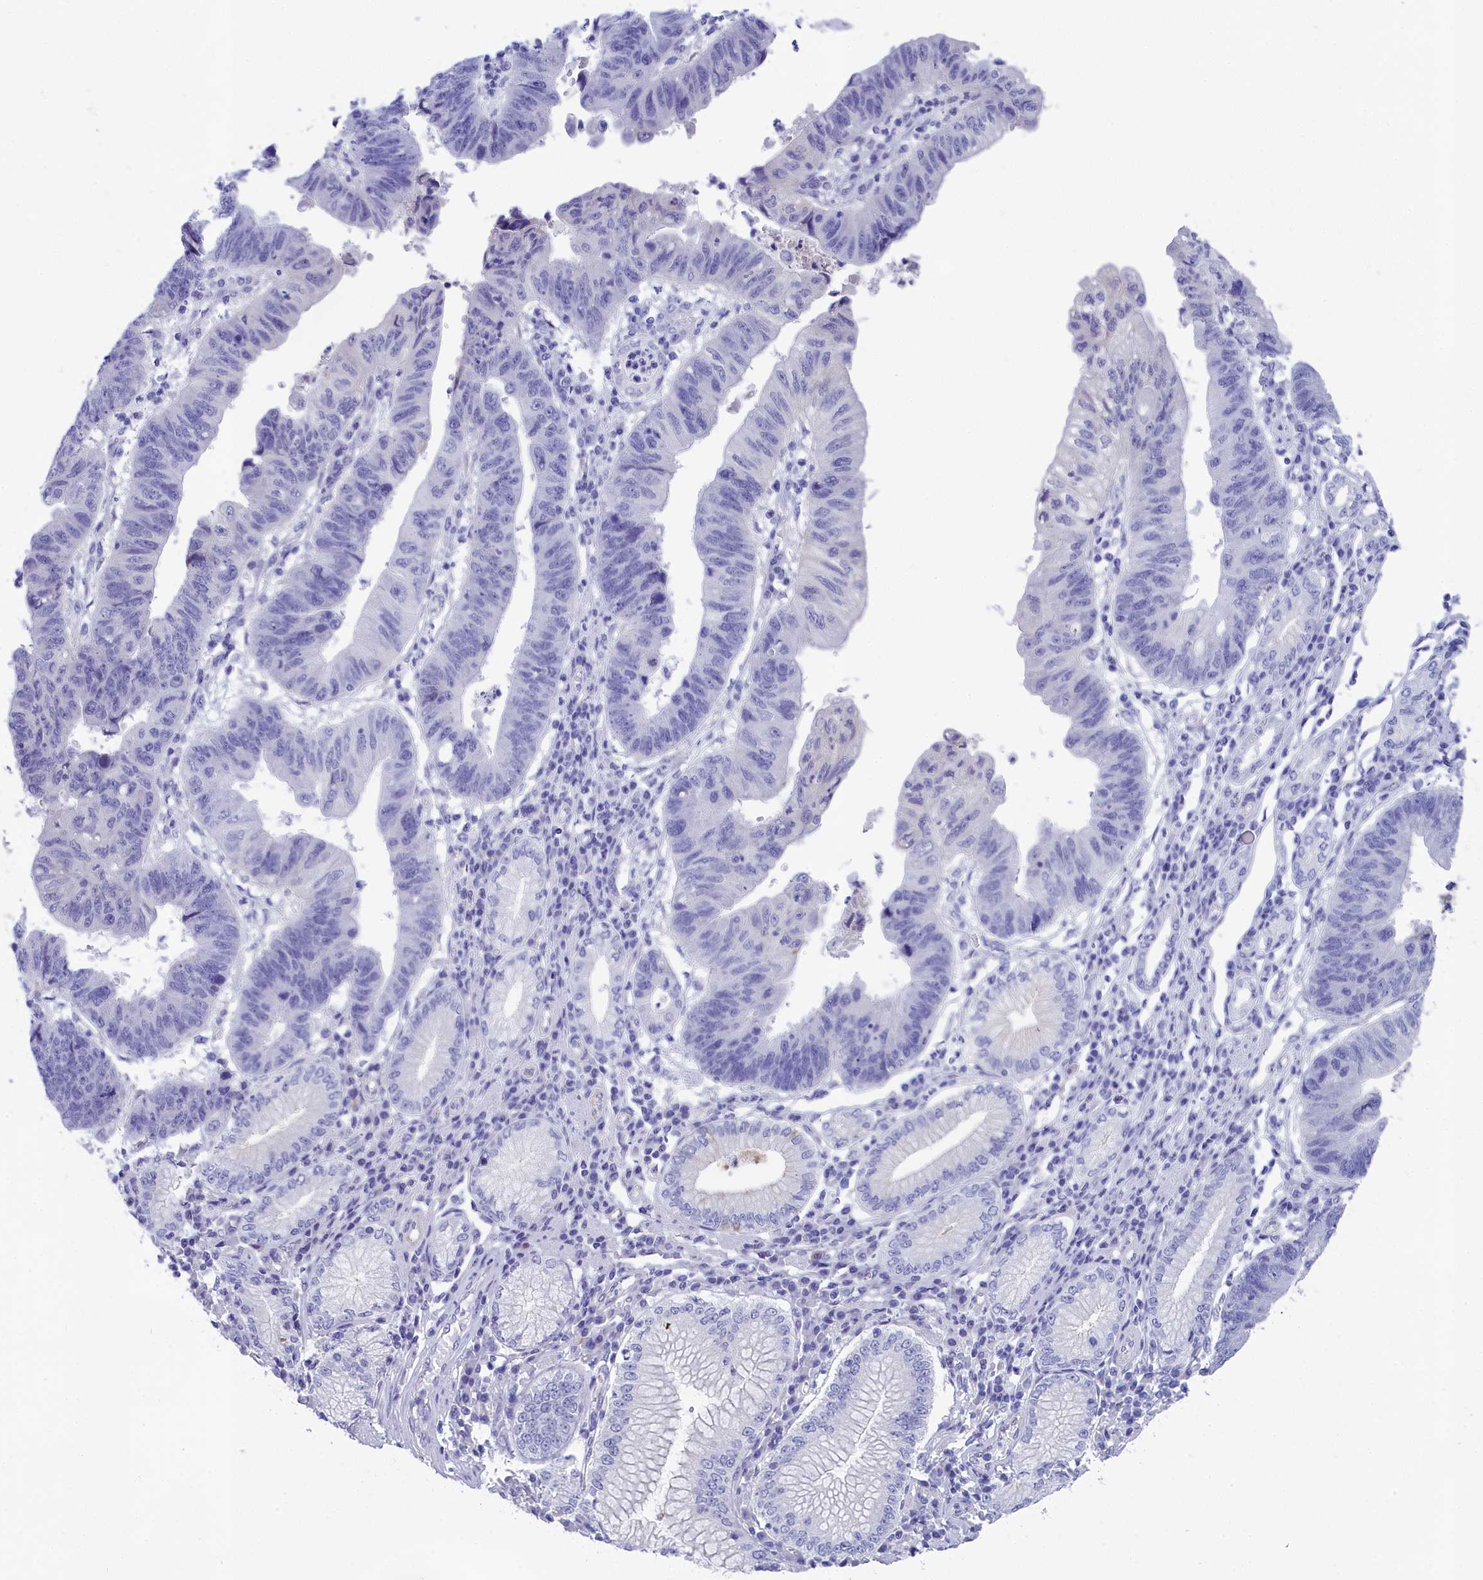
{"staining": {"intensity": "negative", "quantity": "none", "location": "none"}, "tissue": "stomach cancer", "cell_type": "Tumor cells", "image_type": "cancer", "snomed": [{"axis": "morphology", "description": "Adenocarcinoma, NOS"}, {"axis": "topography", "description": "Stomach"}], "caption": "High magnification brightfield microscopy of stomach adenocarcinoma stained with DAB (brown) and counterstained with hematoxylin (blue): tumor cells show no significant staining. Brightfield microscopy of immunohistochemistry stained with DAB (brown) and hematoxylin (blue), captured at high magnification.", "gene": "TACSTD2", "patient": {"sex": "male", "age": 59}}